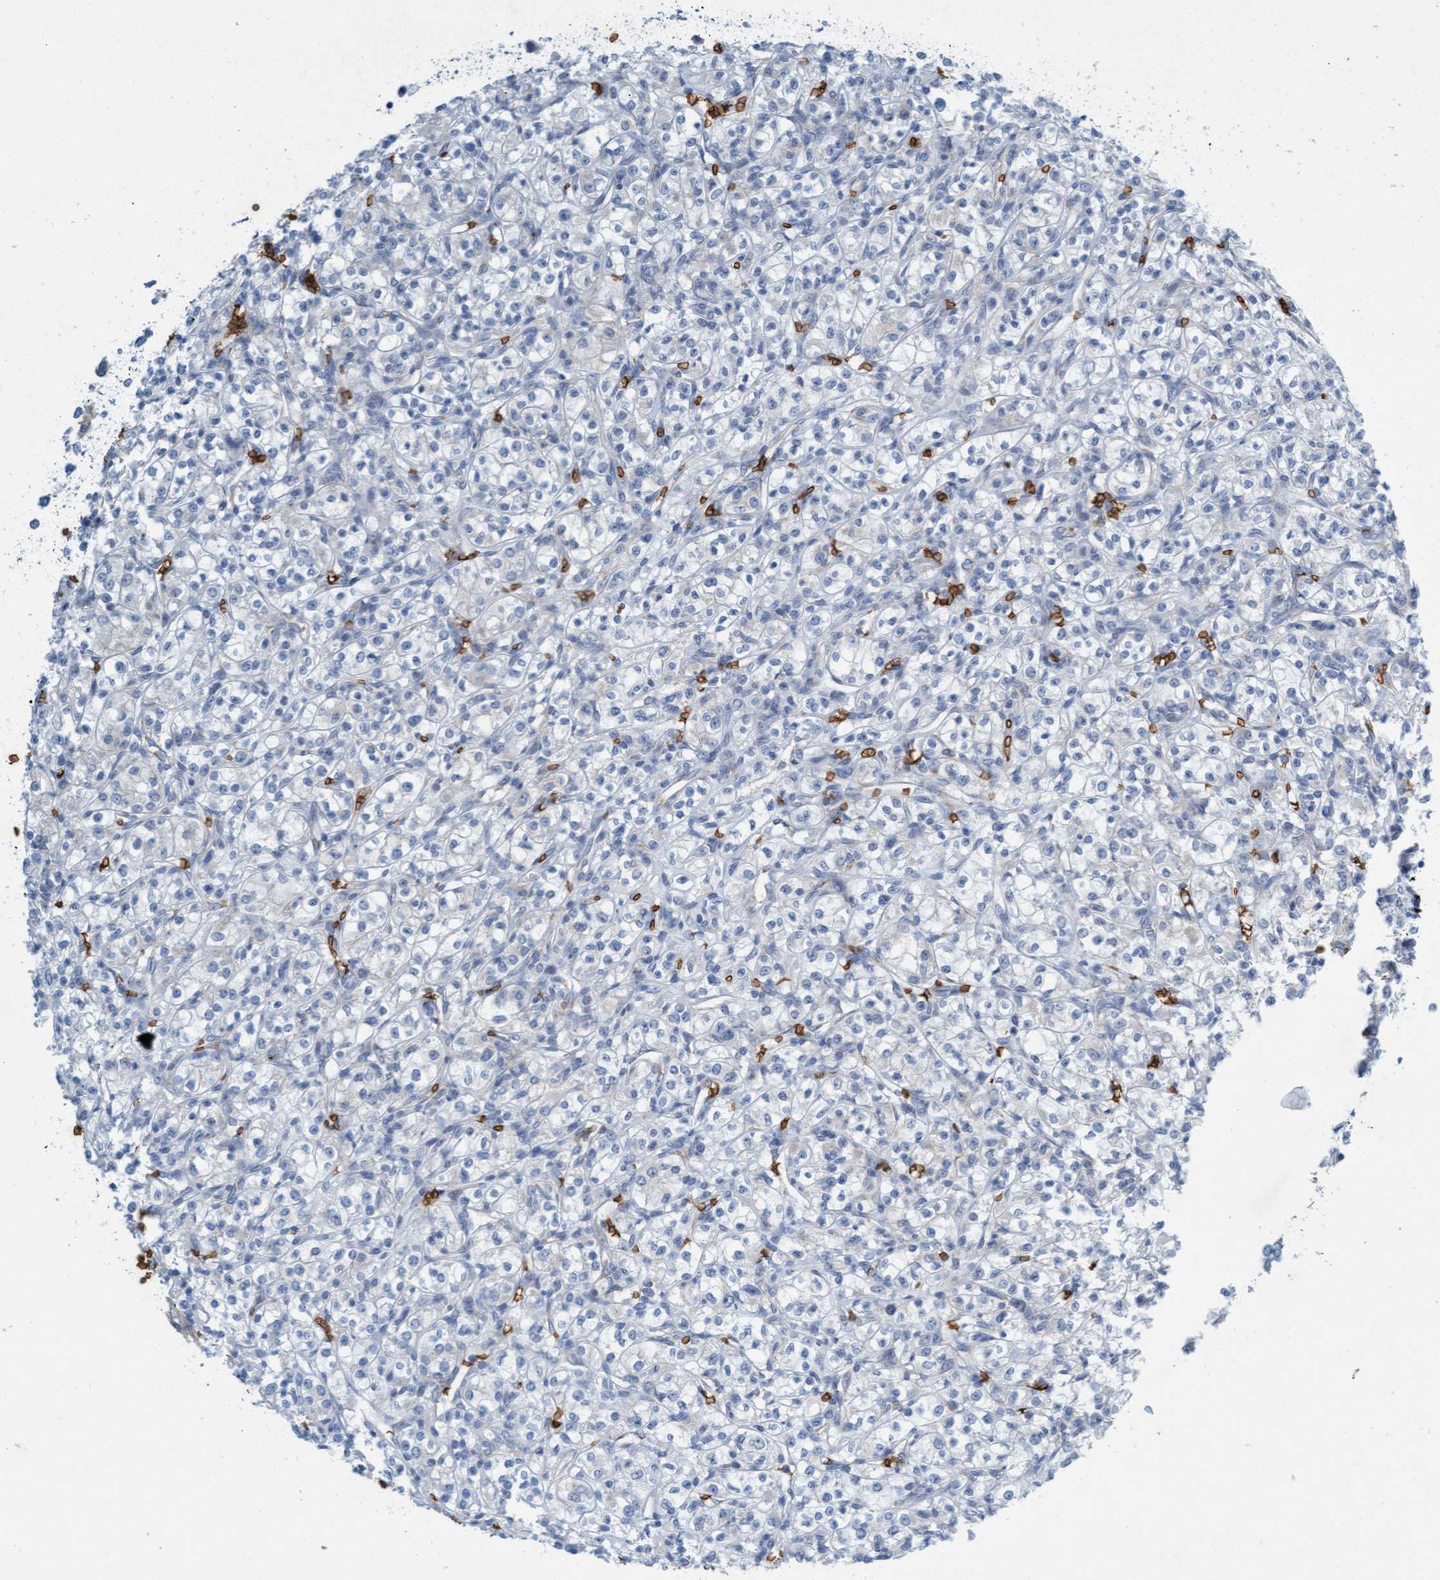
{"staining": {"intensity": "negative", "quantity": "none", "location": "none"}, "tissue": "renal cancer", "cell_type": "Tumor cells", "image_type": "cancer", "snomed": [{"axis": "morphology", "description": "Adenocarcinoma, NOS"}, {"axis": "topography", "description": "Kidney"}], "caption": "High power microscopy image of an immunohistochemistry image of renal adenocarcinoma, revealing no significant expression in tumor cells.", "gene": "SPEM2", "patient": {"sex": "male", "age": 77}}